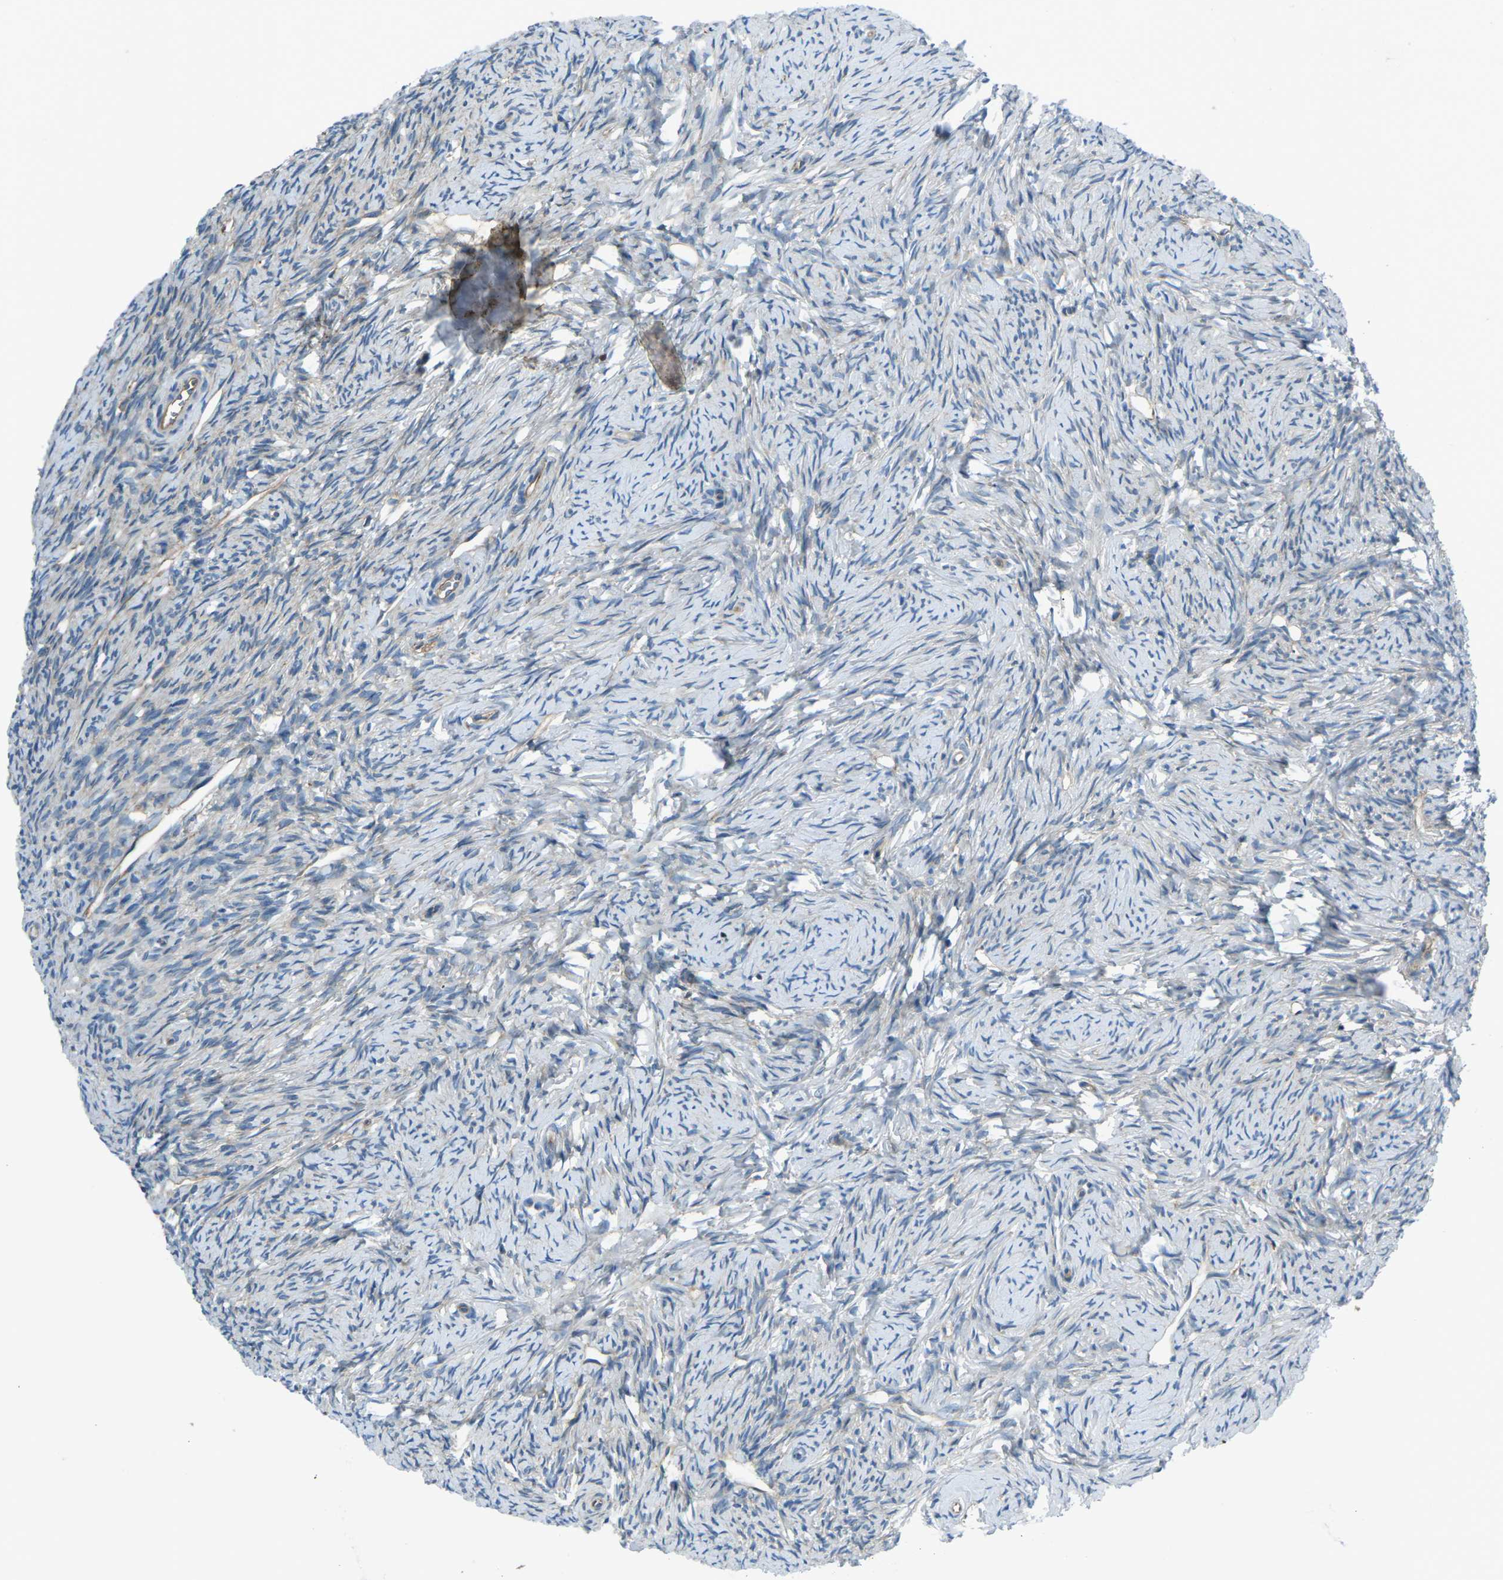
{"staining": {"intensity": "weak", "quantity": "25%-75%", "location": "cytoplasmic/membranous"}, "tissue": "ovary", "cell_type": "Ovarian stroma cells", "image_type": "normal", "snomed": [{"axis": "morphology", "description": "Normal tissue, NOS"}, {"axis": "topography", "description": "Ovary"}], "caption": "An immunohistochemistry histopathology image of normal tissue is shown. Protein staining in brown highlights weak cytoplasmic/membranous positivity in ovary within ovarian stroma cells.", "gene": "CDK17", "patient": {"sex": "female", "age": 33}}